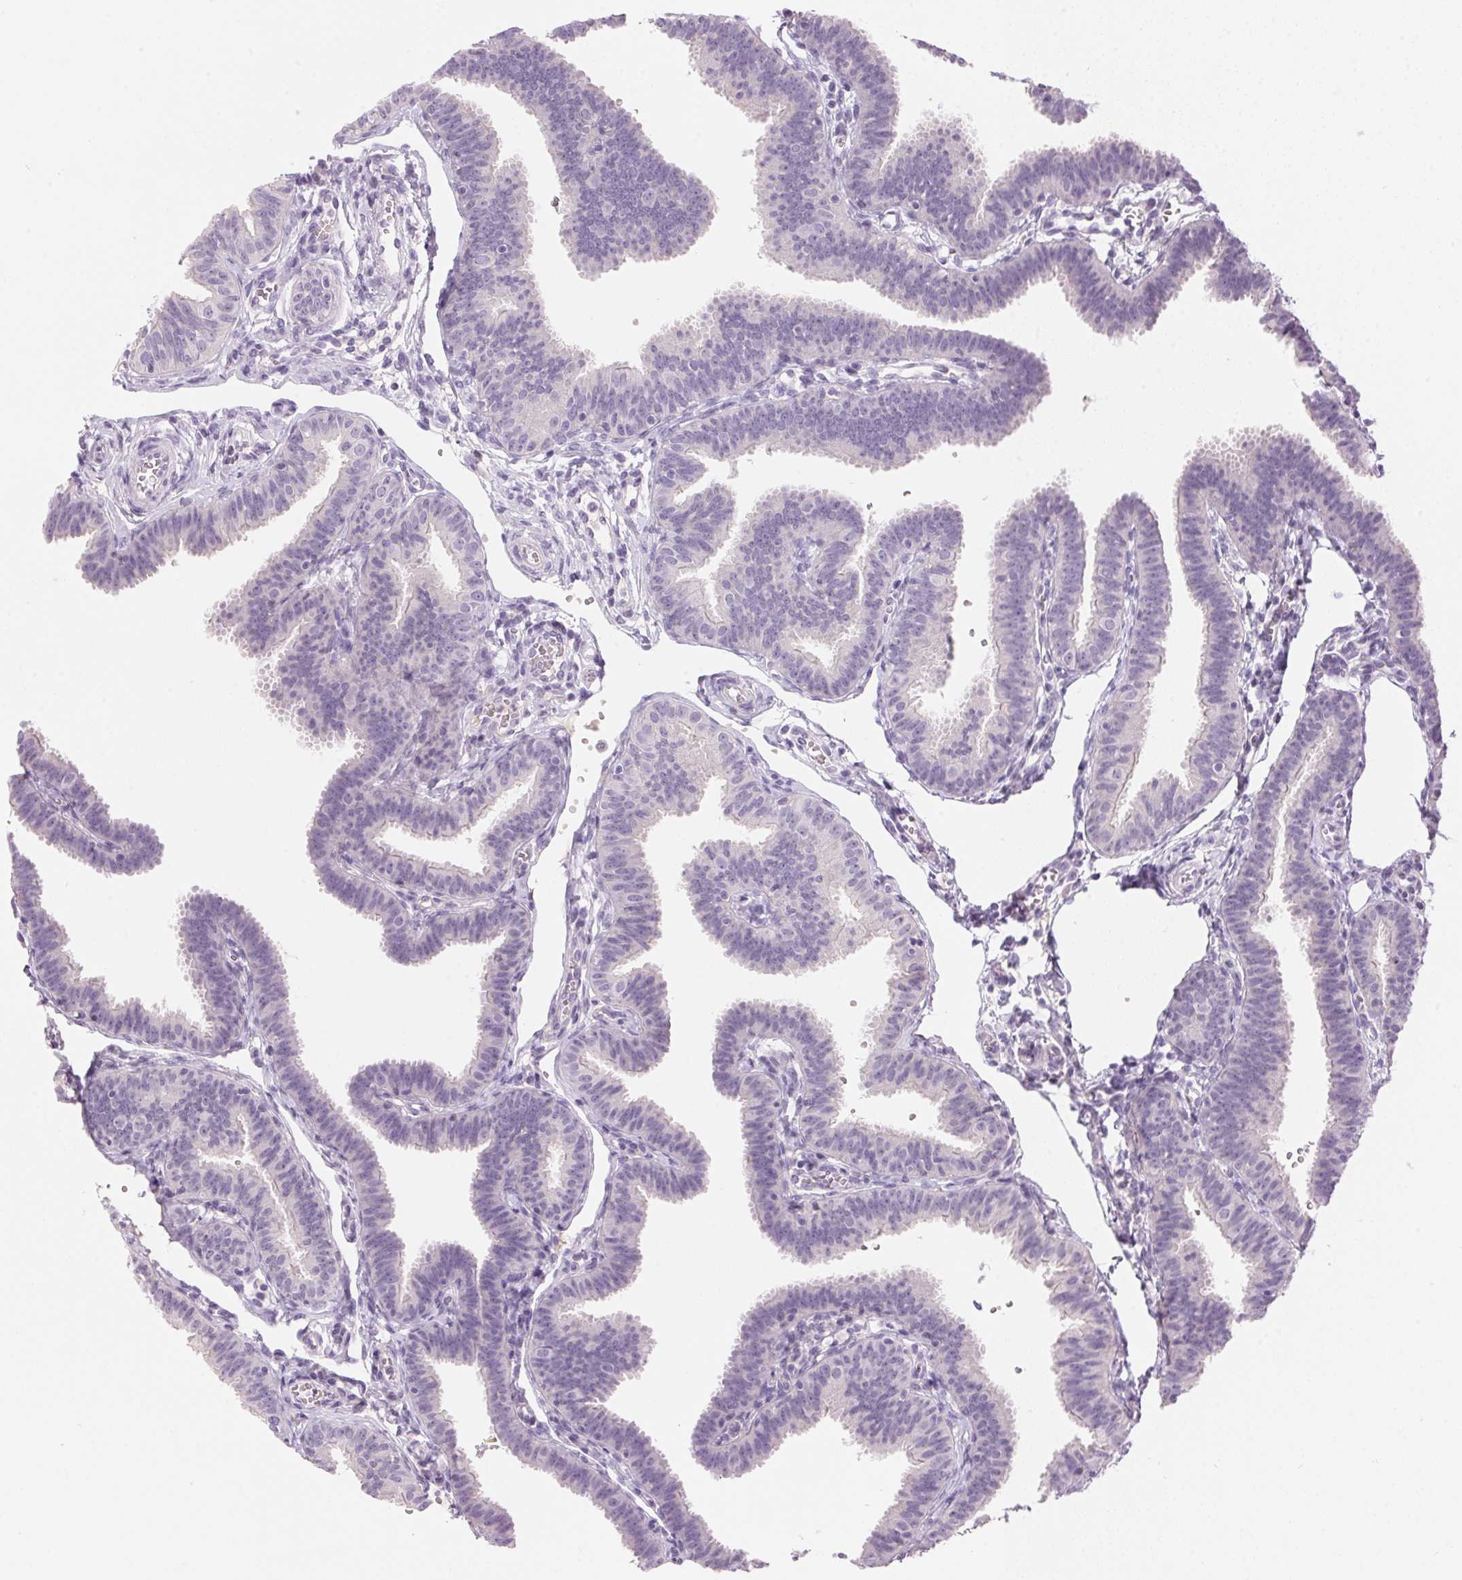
{"staining": {"intensity": "negative", "quantity": "none", "location": "none"}, "tissue": "fallopian tube", "cell_type": "Glandular cells", "image_type": "normal", "snomed": [{"axis": "morphology", "description": "Normal tissue, NOS"}, {"axis": "topography", "description": "Fallopian tube"}], "caption": "This is an immunohistochemistry (IHC) photomicrograph of normal fallopian tube. There is no expression in glandular cells.", "gene": "HSD17B2", "patient": {"sex": "female", "age": 25}}